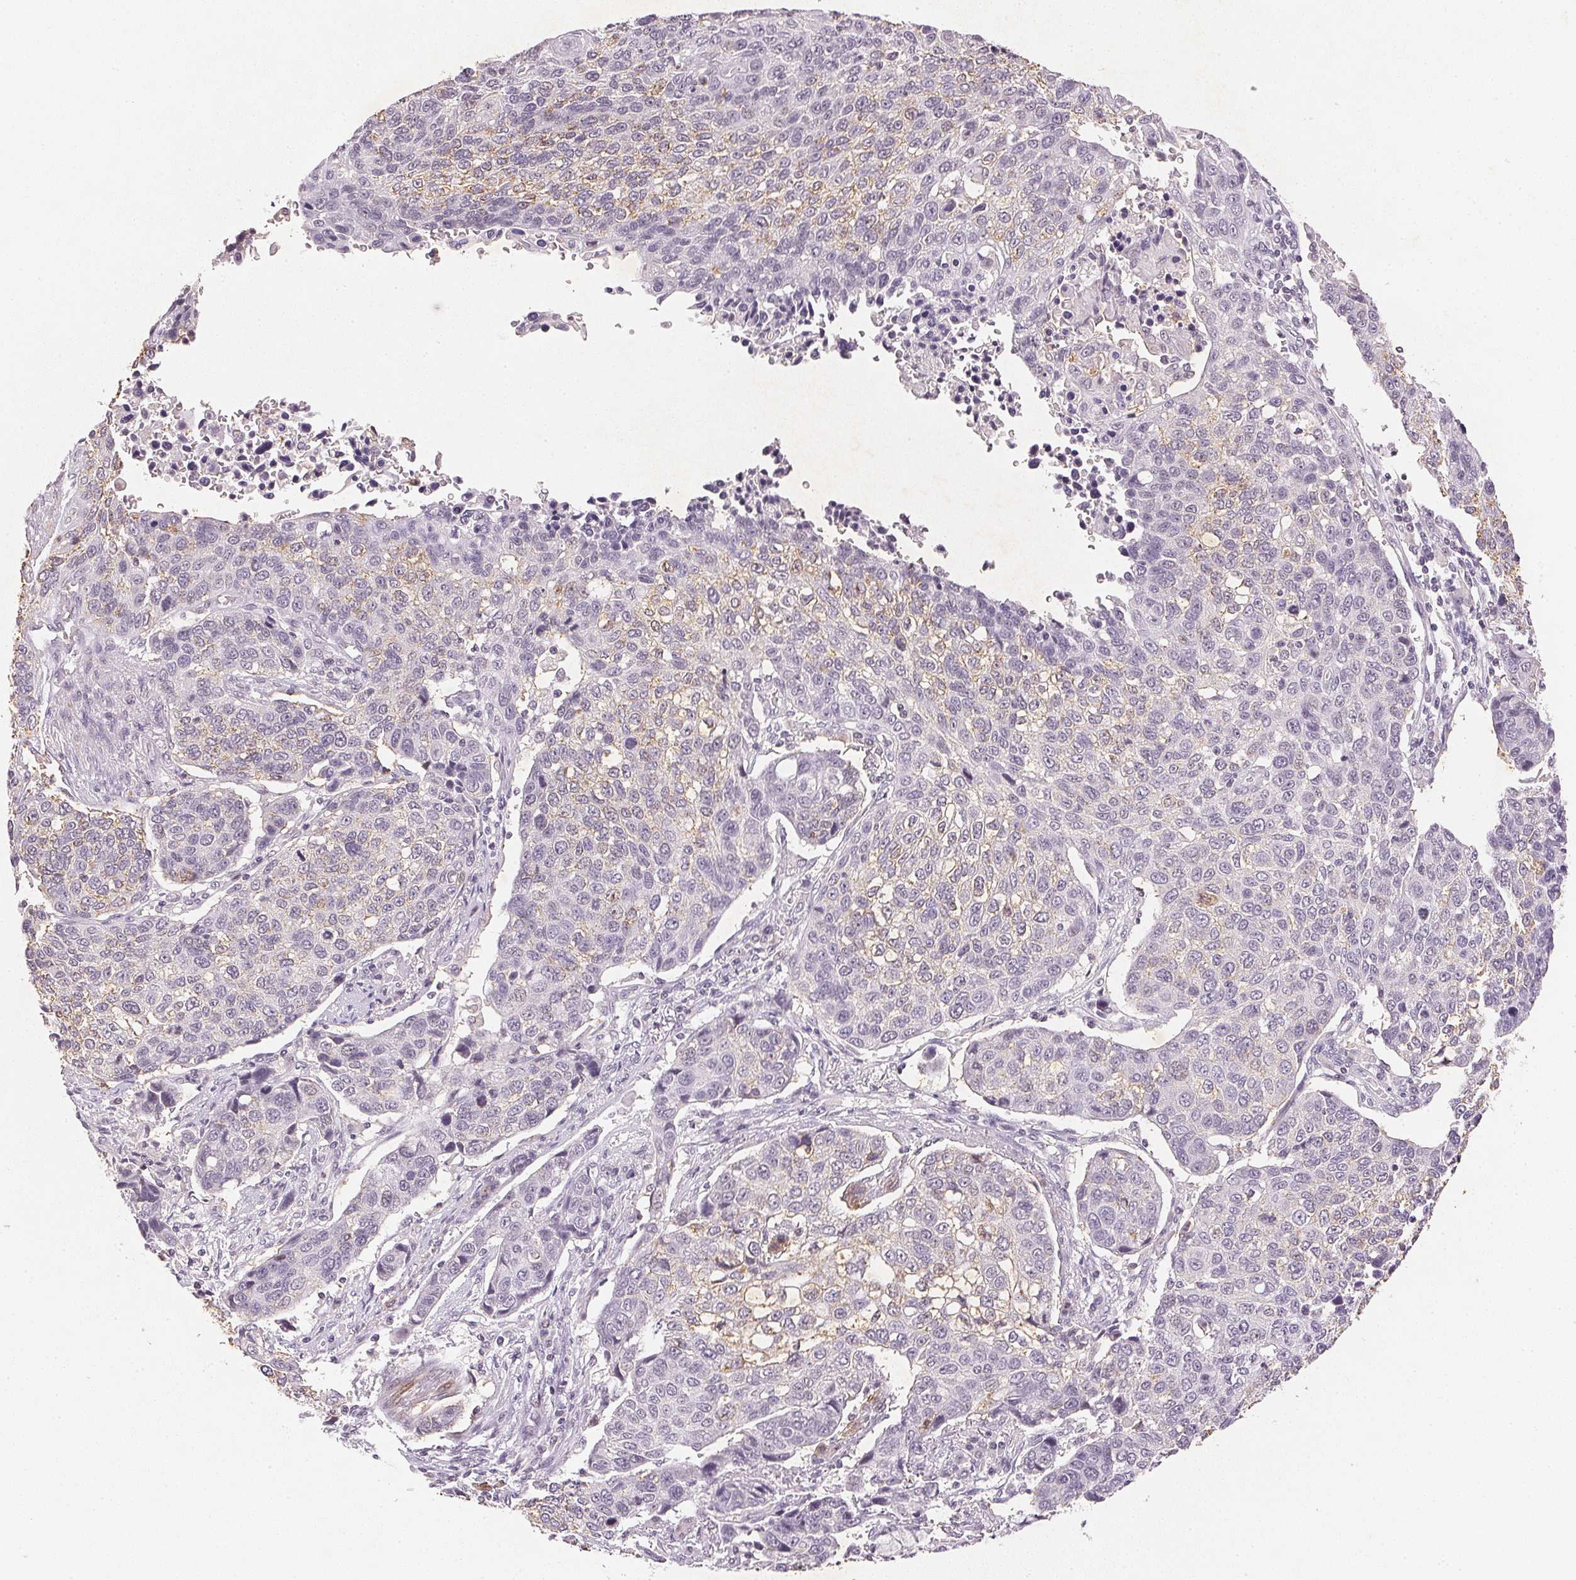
{"staining": {"intensity": "negative", "quantity": "none", "location": "none"}, "tissue": "lung cancer", "cell_type": "Tumor cells", "image_type": "cancer", "snomed": [{"axis": "morphology", "description": "Squamous cell carcinoma, NOS"}, {"axis": "topography", "description": "Lymph node"}, {"axis": "topography", "description": "Lung"}], "caption": "Immunohistochemistry (IHC) of human lung squamous cell carcinoma demonstrates no expression in tumor cells.", "gene": "SMTN", "patient": {"sex": "male", "age": 61}}